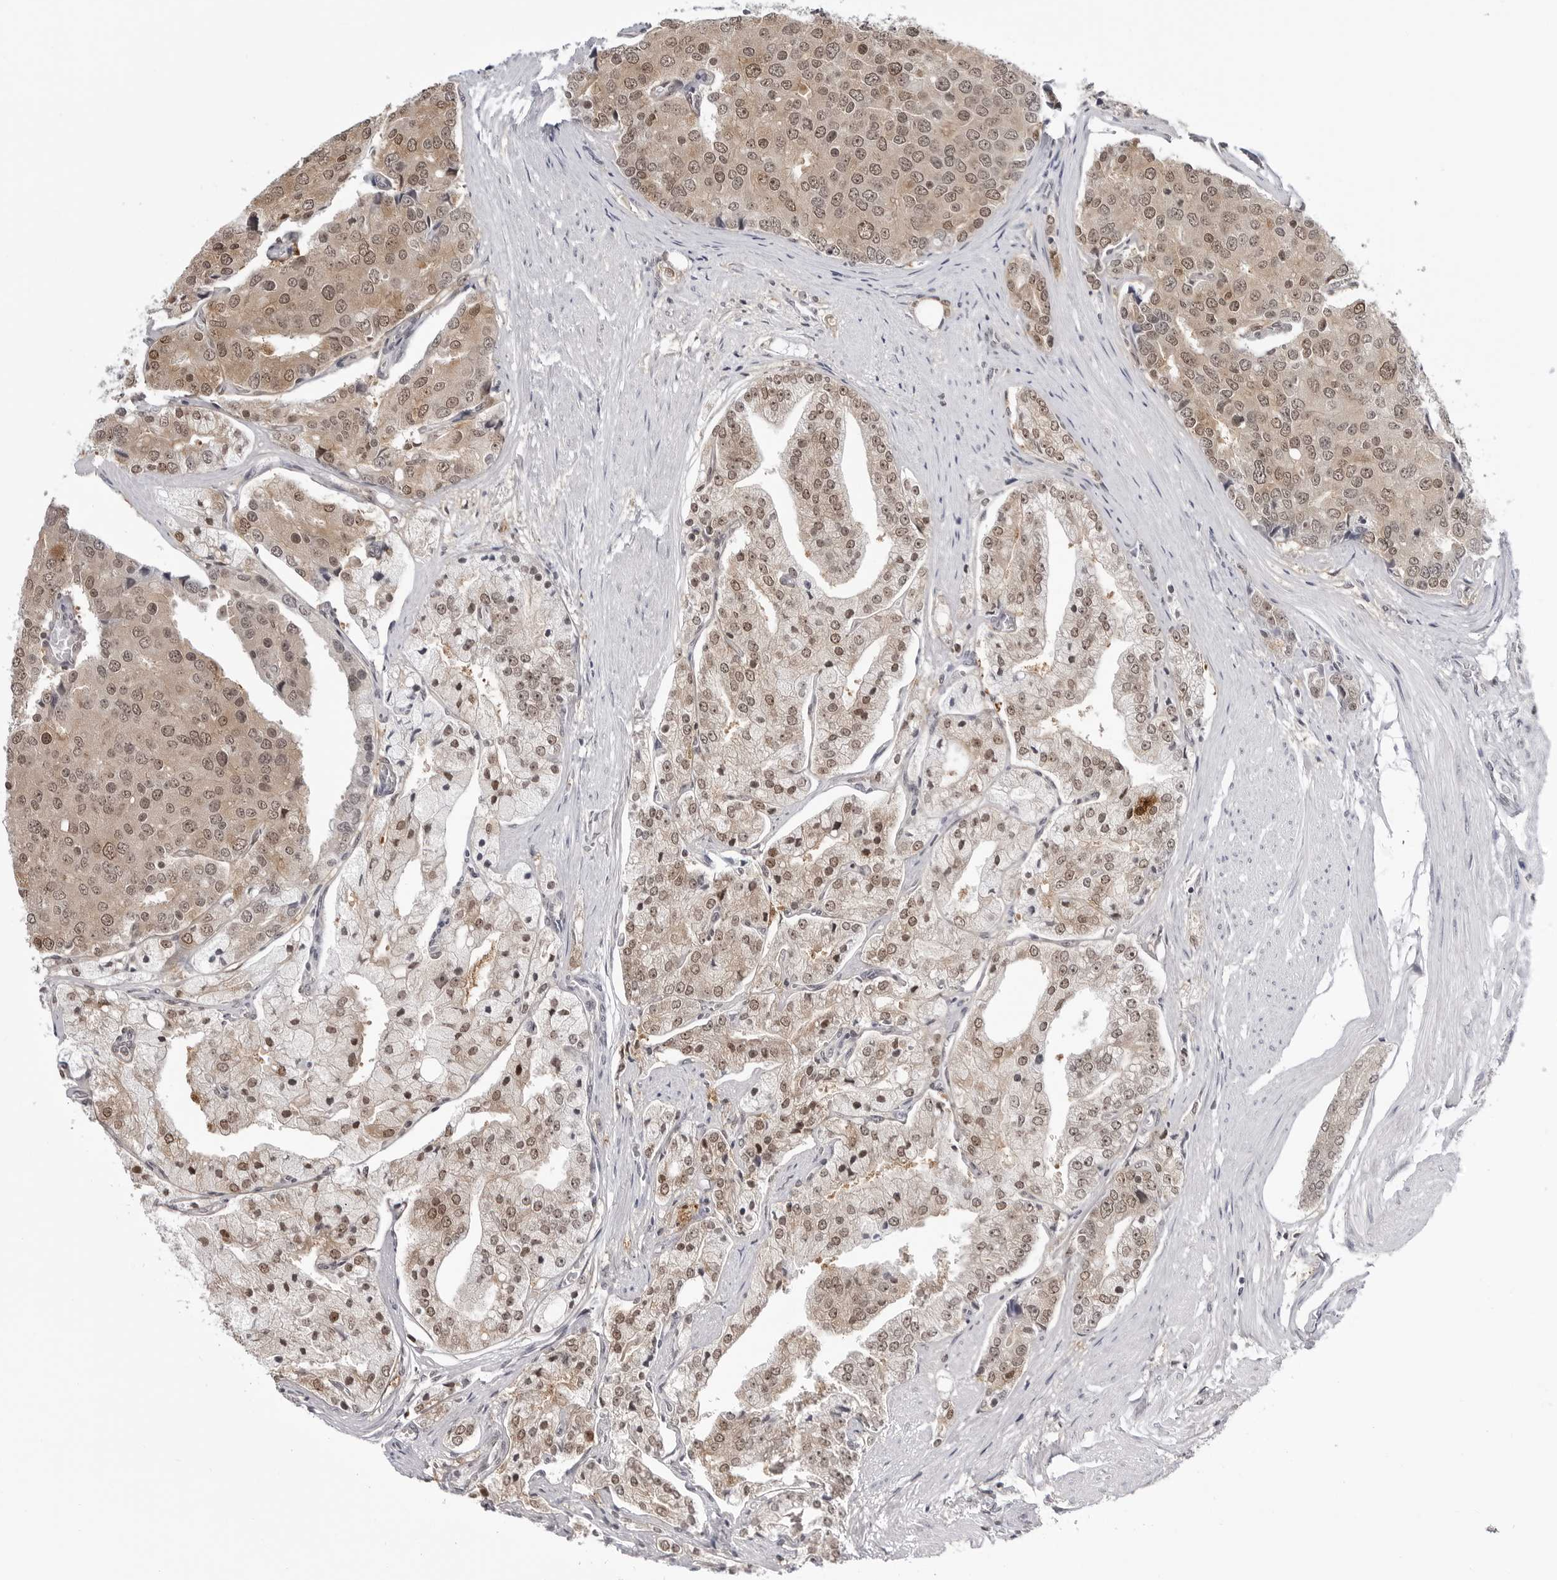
{"staining": {"intensity": "moderate", "quantity": ">75%", "location": "cytoplasmic/membranous,nuclear"}, "tissue": "prostate cancer", "cell_type": "Tumor cells", "image_type": "cancer", "snomed": [{"axis": "morphology", "description": "Adenocarcinoma, High grade"}, {"axis": "topography", "description": "Prostate"}], "caption": "Immunohistochemistry of human prostate cancer exhibits medium levels of moderate cytoplasmic/membranous and nuclear positivity in approximately >75% of tumor cells.", "gene": "YWHAG", "patient": {"sex": "male", "age": 50}}